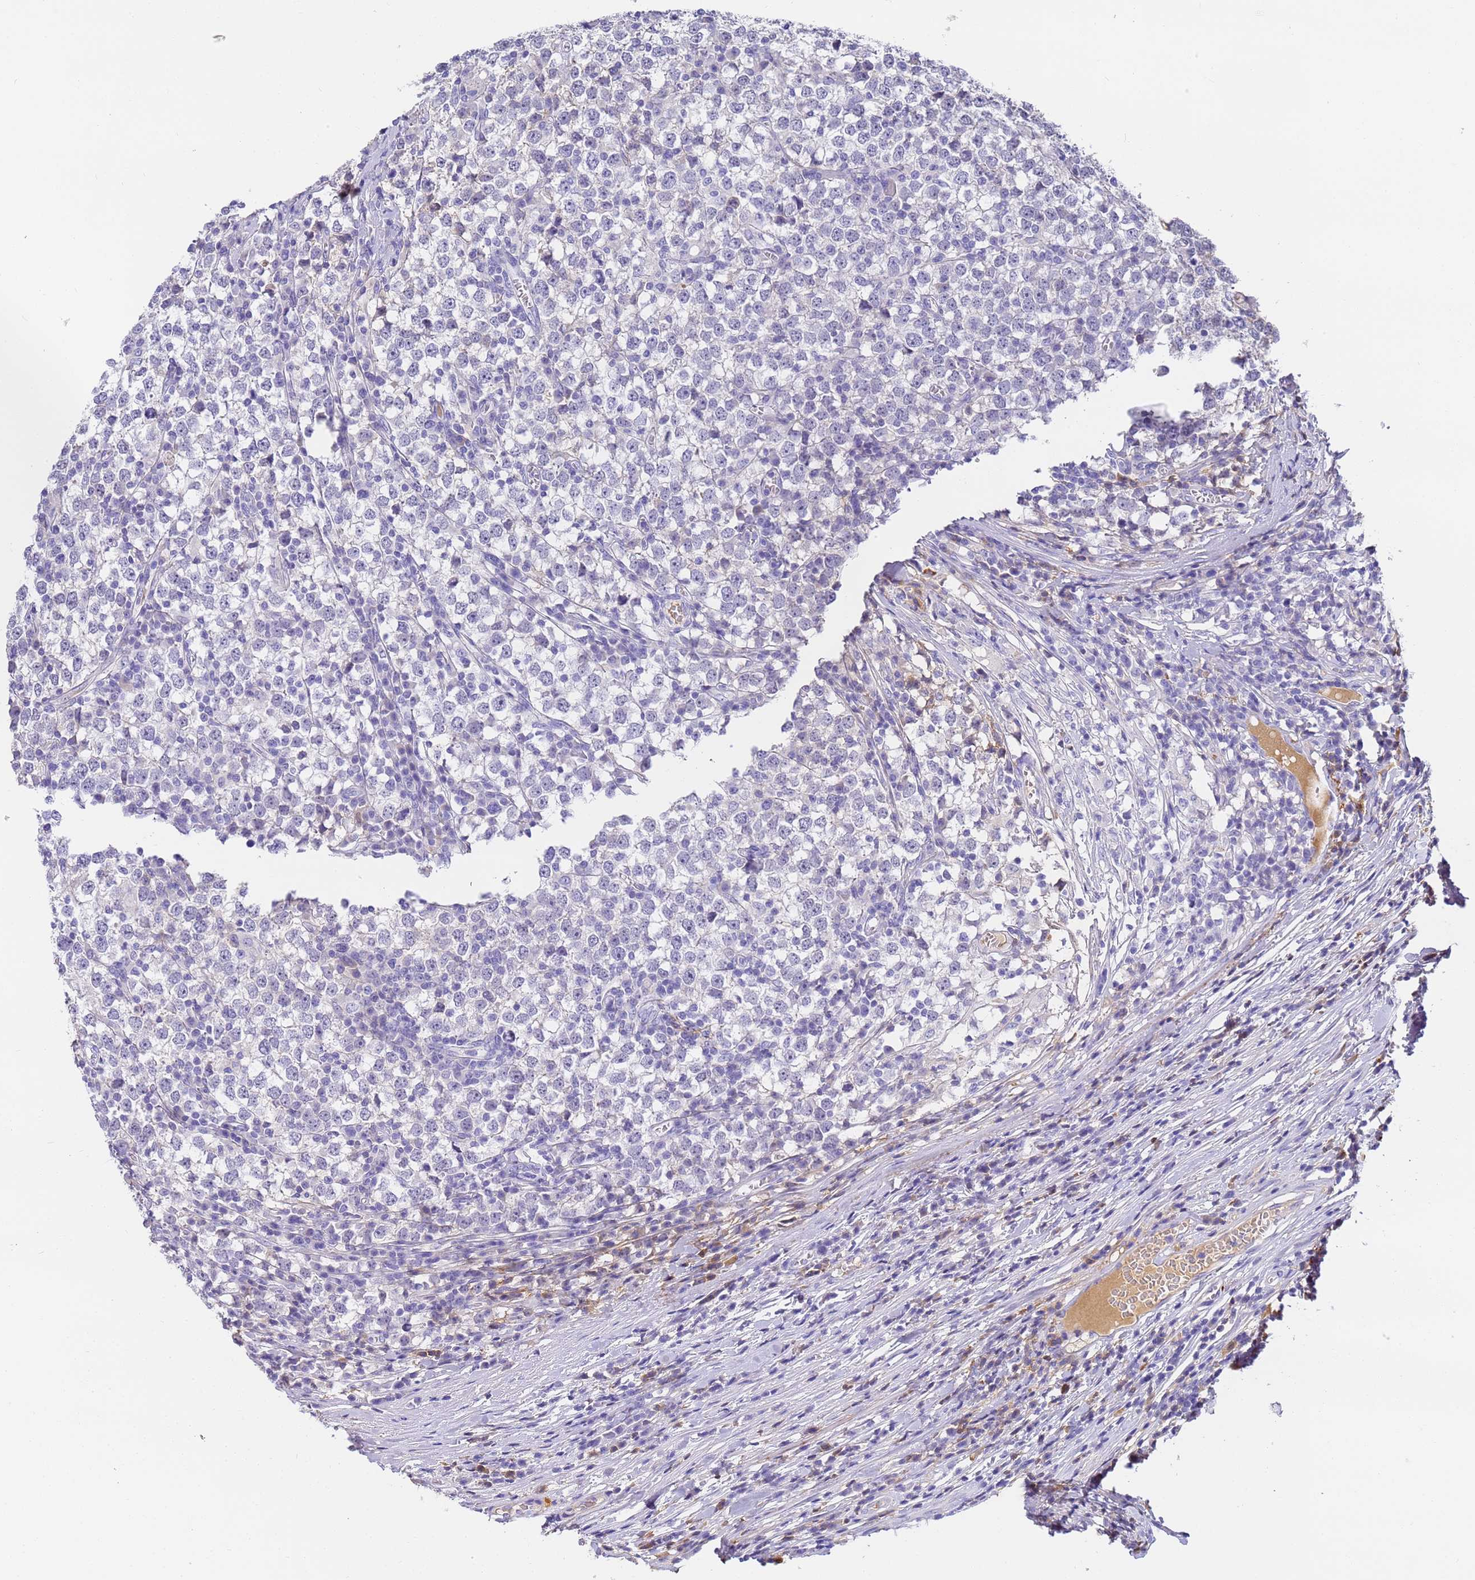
{"staining": {"intensity": "negative", "quantity": "none", "location": "none"}, "tissue": "testis cancer", "cell_type": "Tumor cells", "image_type": "cancer", "snomed": [{"axis": "morphology", "description": "Seminoma, NOS"}, {"axis": "topography", "description": "Testis"}], "caption": "This is a histopathology image of immunohistochemistry (IHC) staining of testis seminoma, which shows no positivity in tumor cells. The staining was performed using DAB (3,3'-diaminobenzidine) to visualize the protein expression in brown, while the nuclei were stained in blue with hematoxylin (Magnification: 20x).", "gene": "CFHR2", "patient": {"sex": "male", "age": 65}}